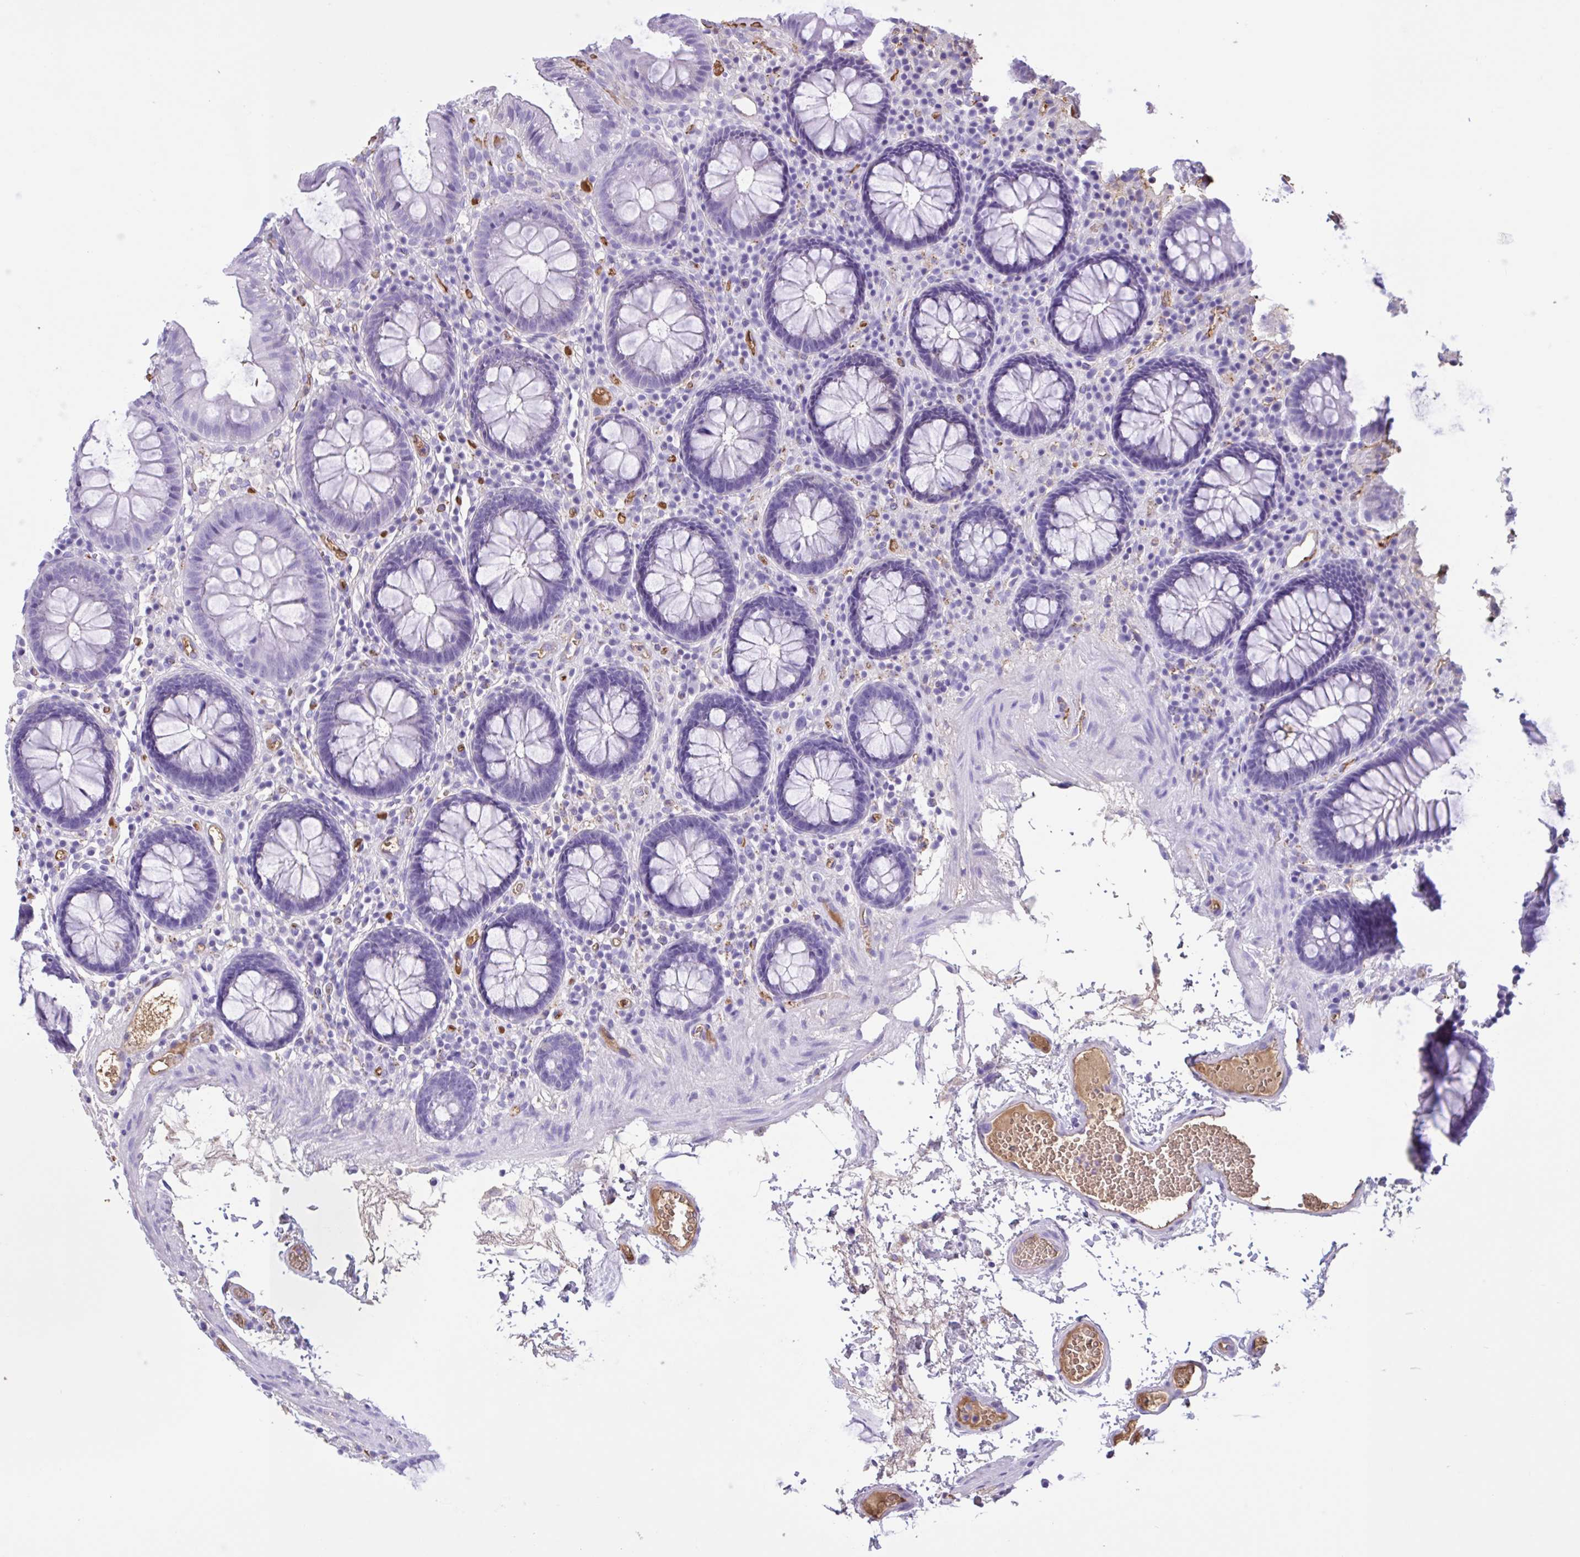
{"staining": {"intensity": "moderate", "quantity": "25%-75%", "location": "cytoplasmic/membranous"}, "tissue": "colon", "cell_type": "Endothelial cells", "image_type": "normal", "snomed": [{"axis": "morphology", "description": "Normal tissue, NOS"}, {"axis": "topography", "description": "Colon"}, {"axis": "topography", "description": "Peripheral nerve tissue"}], "caption": "This micrograph demonstrates immunohistochemistry staining of normal human colon, with medium moderate cytoplasmic/membranous positivity in approximately 25%-75% of endothelial cells.", "gene": "LARGE2", "patient": {"sex": "male", "age": 84}}